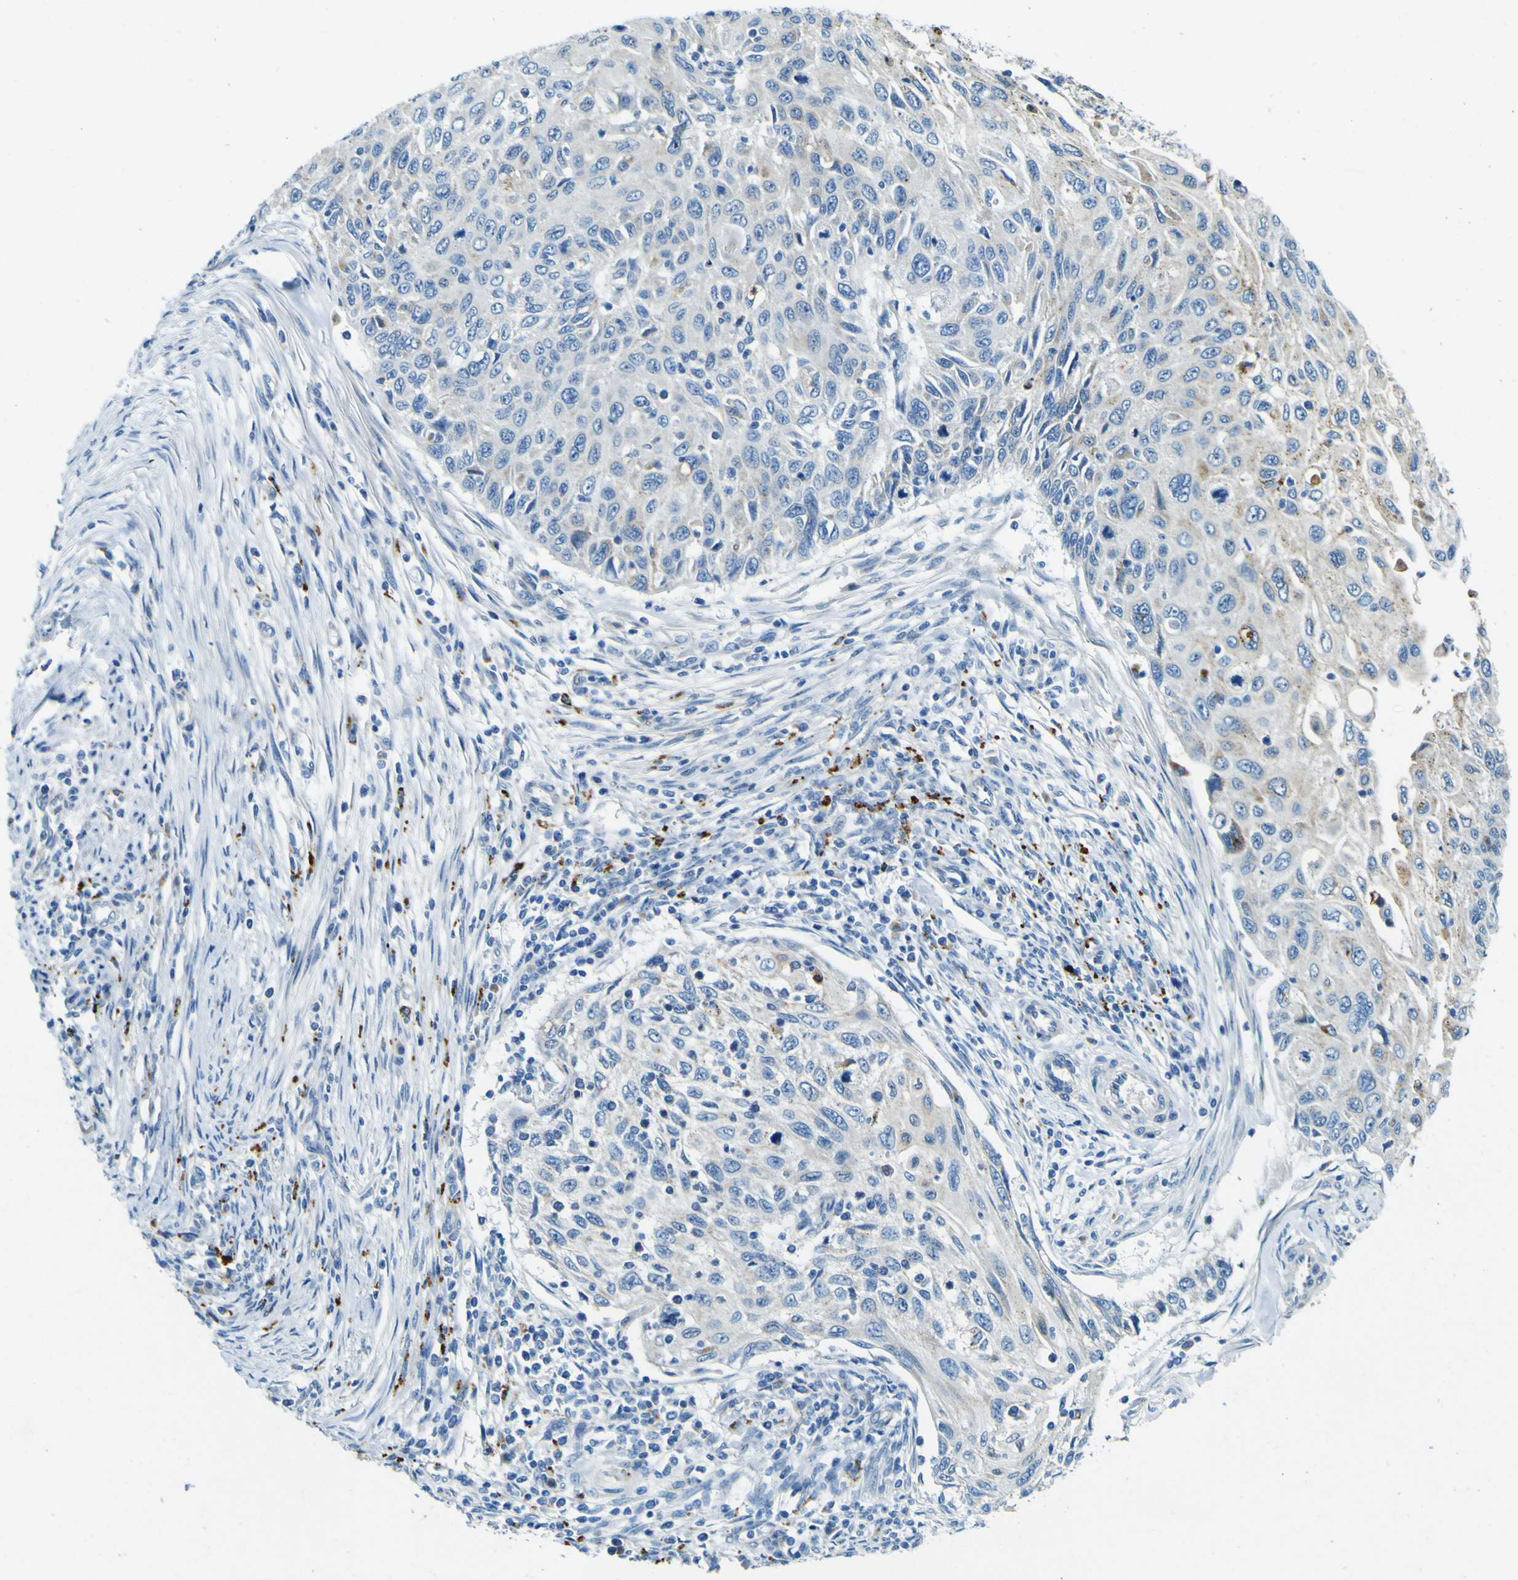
{"staining": {"intensity": "negative", "quantity": "none", "location": "none"}, "tissue": "cervical cancer", "cell_type": "Tumor cells", "image_type": "cancer", "snomed": [{"axis": "morphology", "description": "Squamous cell carcinoma, NOS"}, {"axis": "topography", "description": "Cervix"}], "caption": "Immunohistochemistry (IHC) photomicrograph of human cervical cancer stained for a protein (brown), which reveals no expression in tumor cells.", "gene": "PDE9A", "patient": {"sex": "female", "age": 70}}